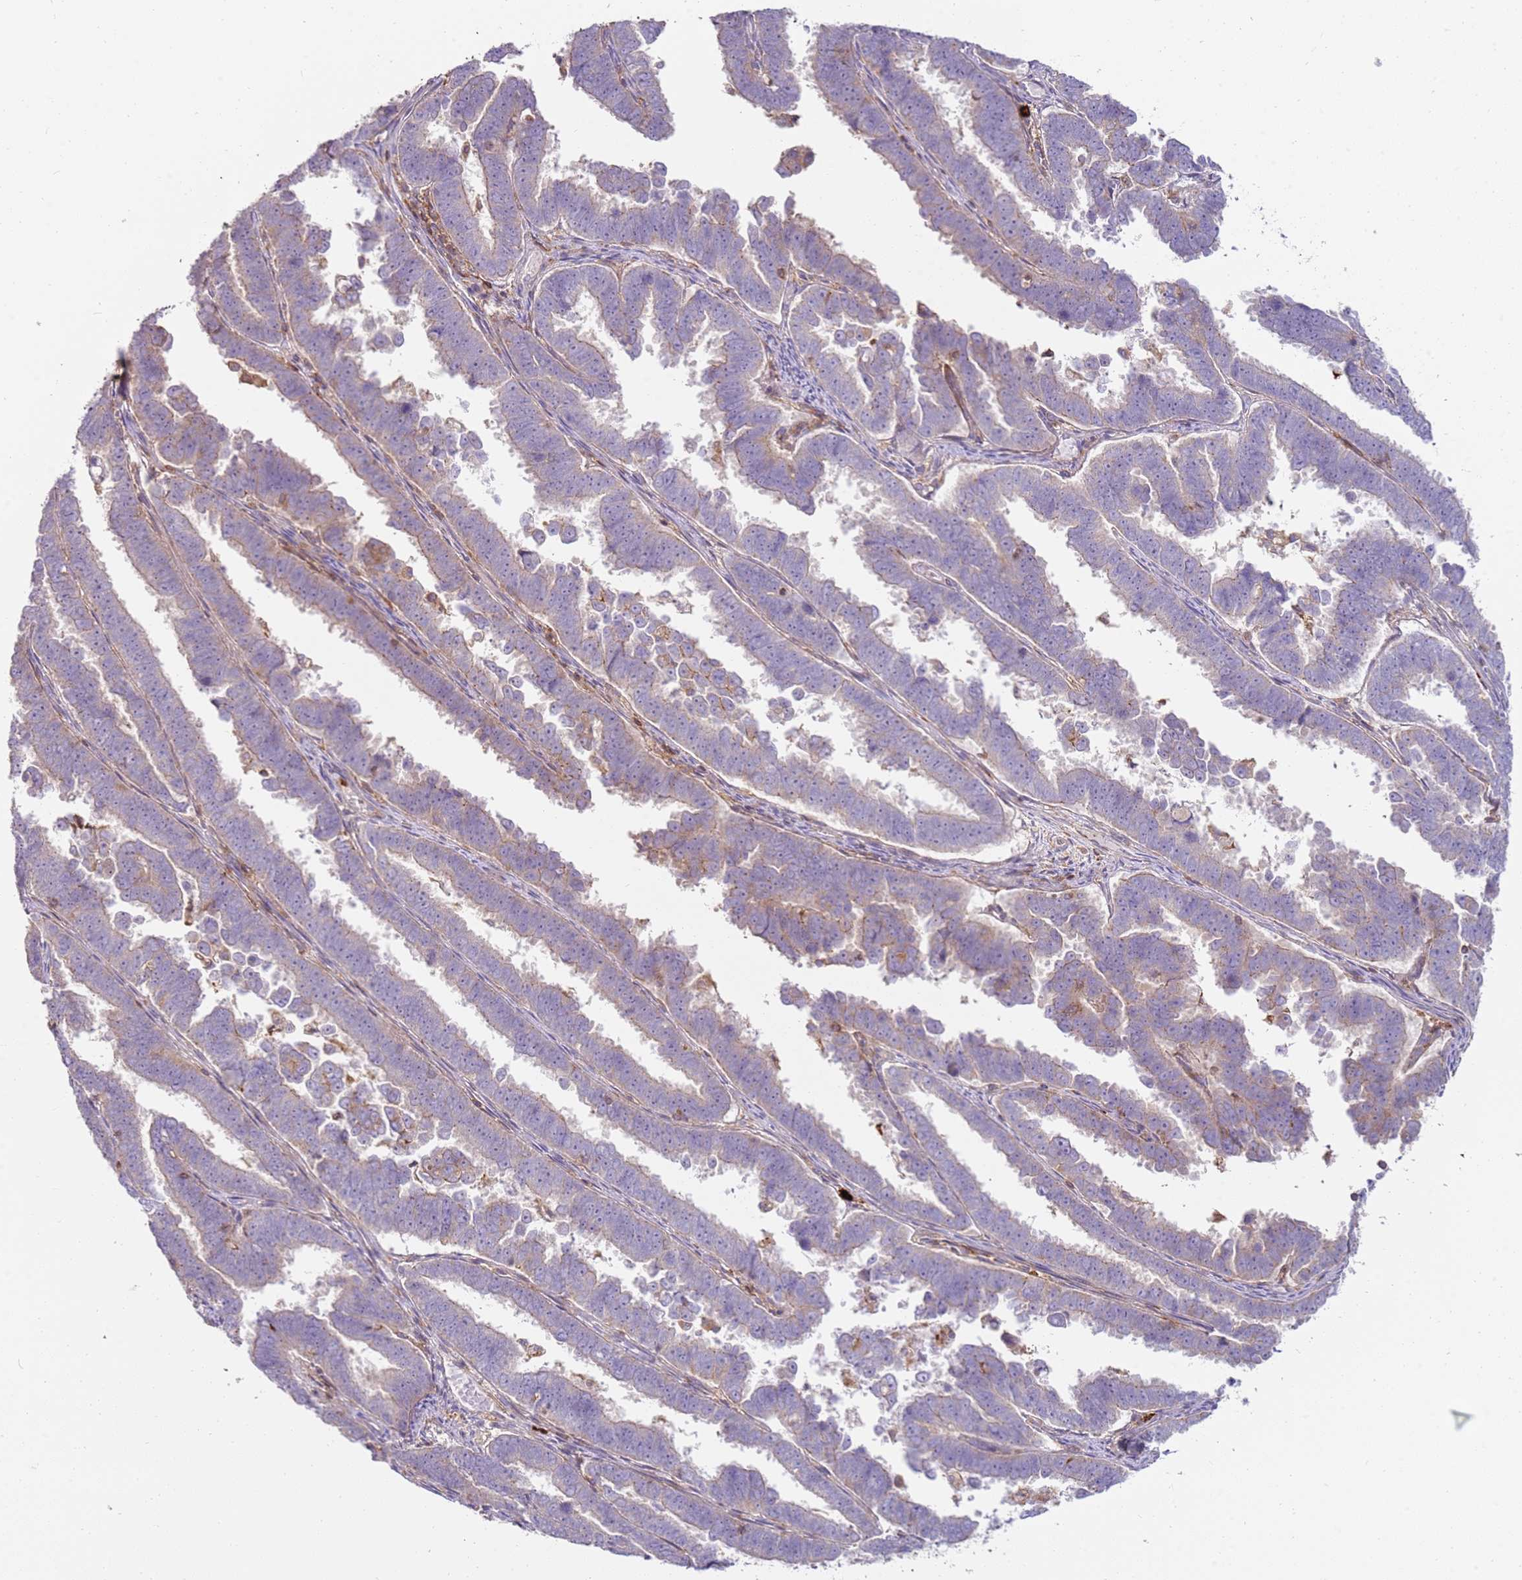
{"staining": {"intensity": "negative", "quantity": "none", "location": "none"}, "tissue": "endometrial cancer", "cell_type": "Tumor cells", "image_type": "cancer", "snomed": [{"axis": "morphology", "description": "Adenocarcinoma, NOS"}, {"axis": "topography", "description": "Endometrium"}], "caption": "Immunohistochemical staining of human endometrial adenocarcinoma exhibits no significant expression in tumor cells.", "gene": "FPR1", "patient": {"sex": "female", "age": 75}}